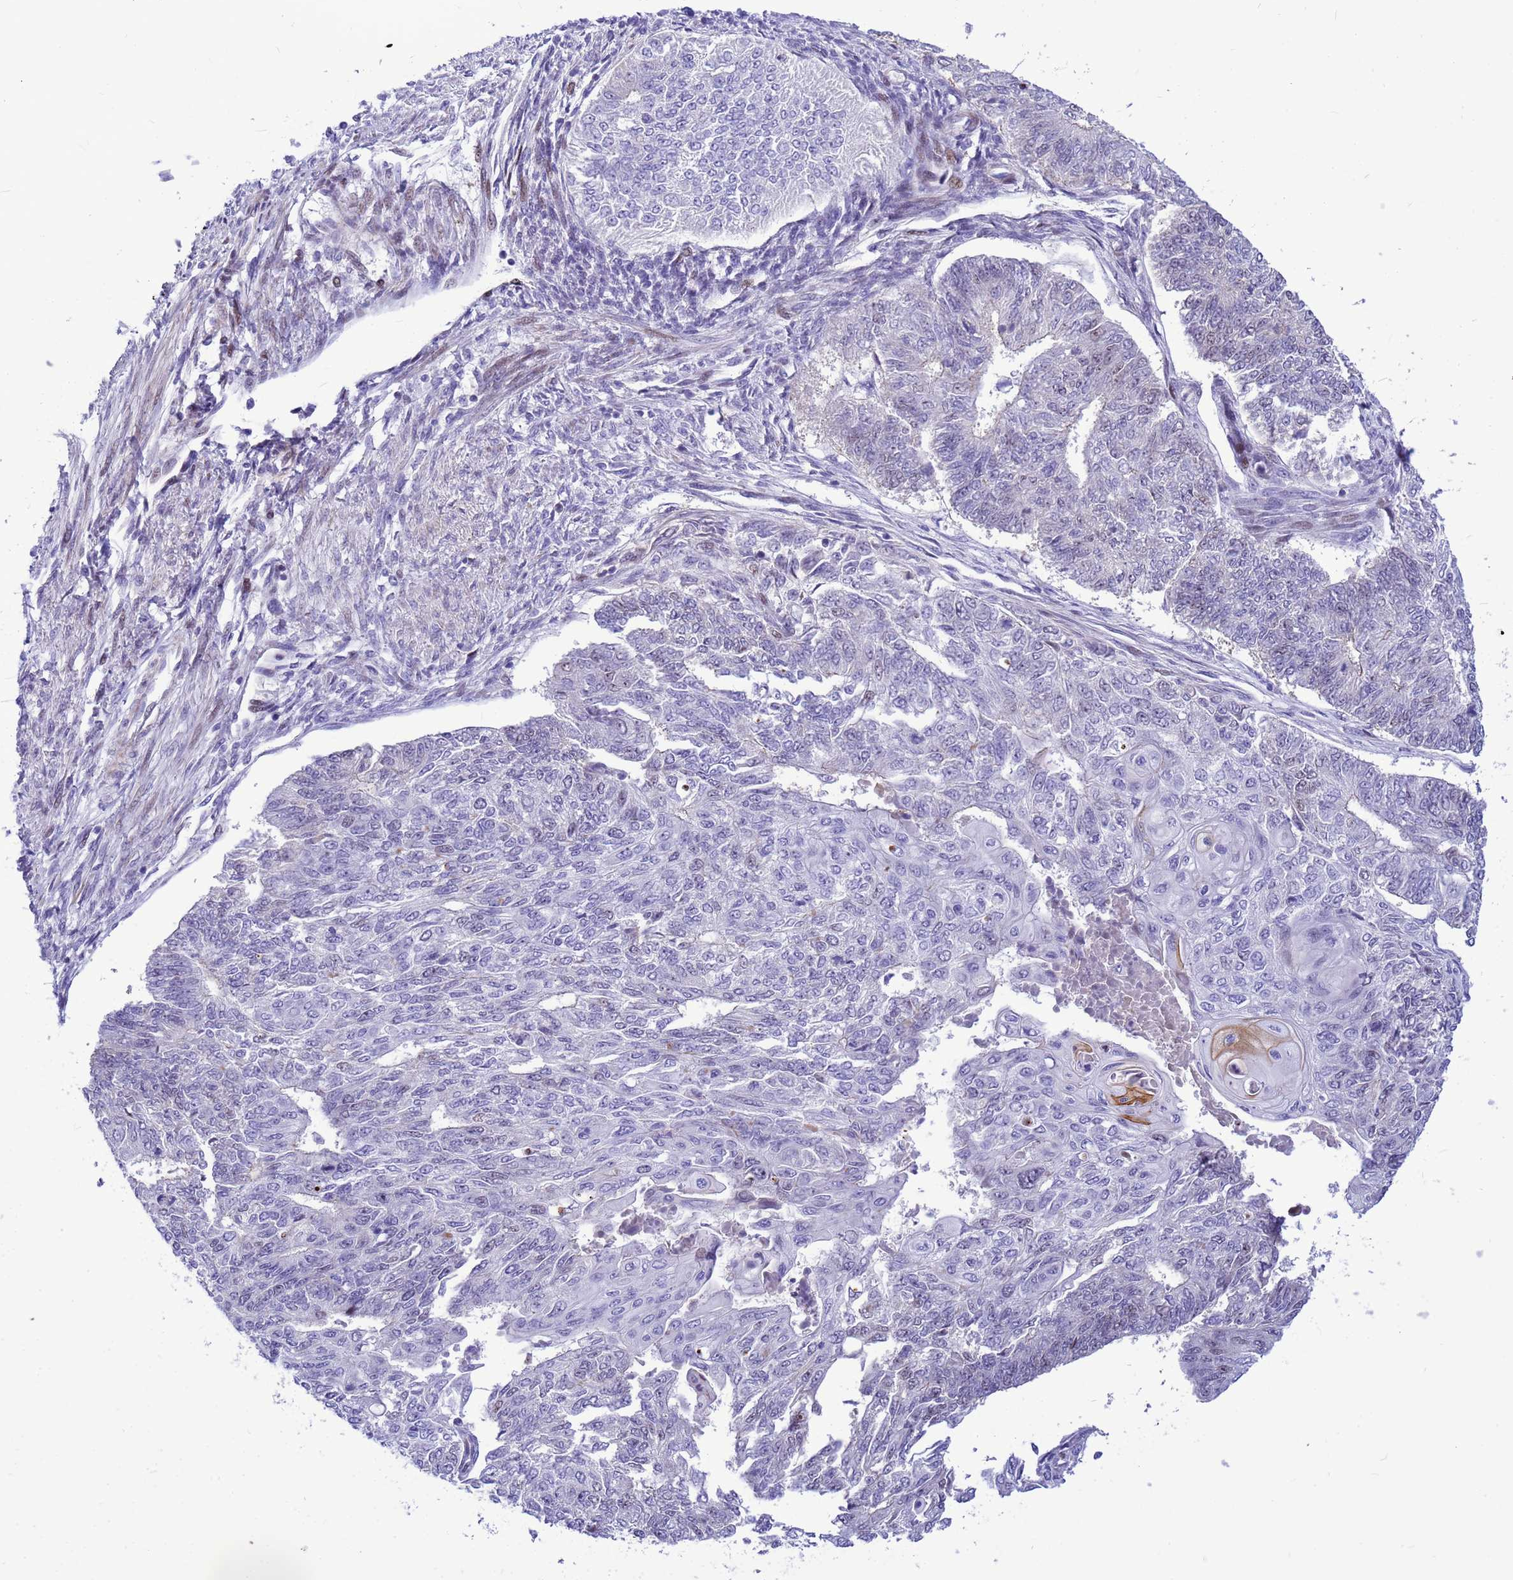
{"staining": {"intensity": "negative", "quantity": "none", "location": "none"}, "tissue": "endometrial cancer", "cell_type": "Tumor cells", "image_type": "cancer", "snomed": [{"axis": "morphology", "description": "Adenocarcinoma, NOS"}, {"axis": "topography", "description": "Endometrium"}], "caption": "Immunohistochemistry (IHC) of endometrial cancer (adenocarcinoma) displays no positivity in tumor cells.", "gene": "ADAMTS7", "patient": {"sex": "female", "age": 32}}